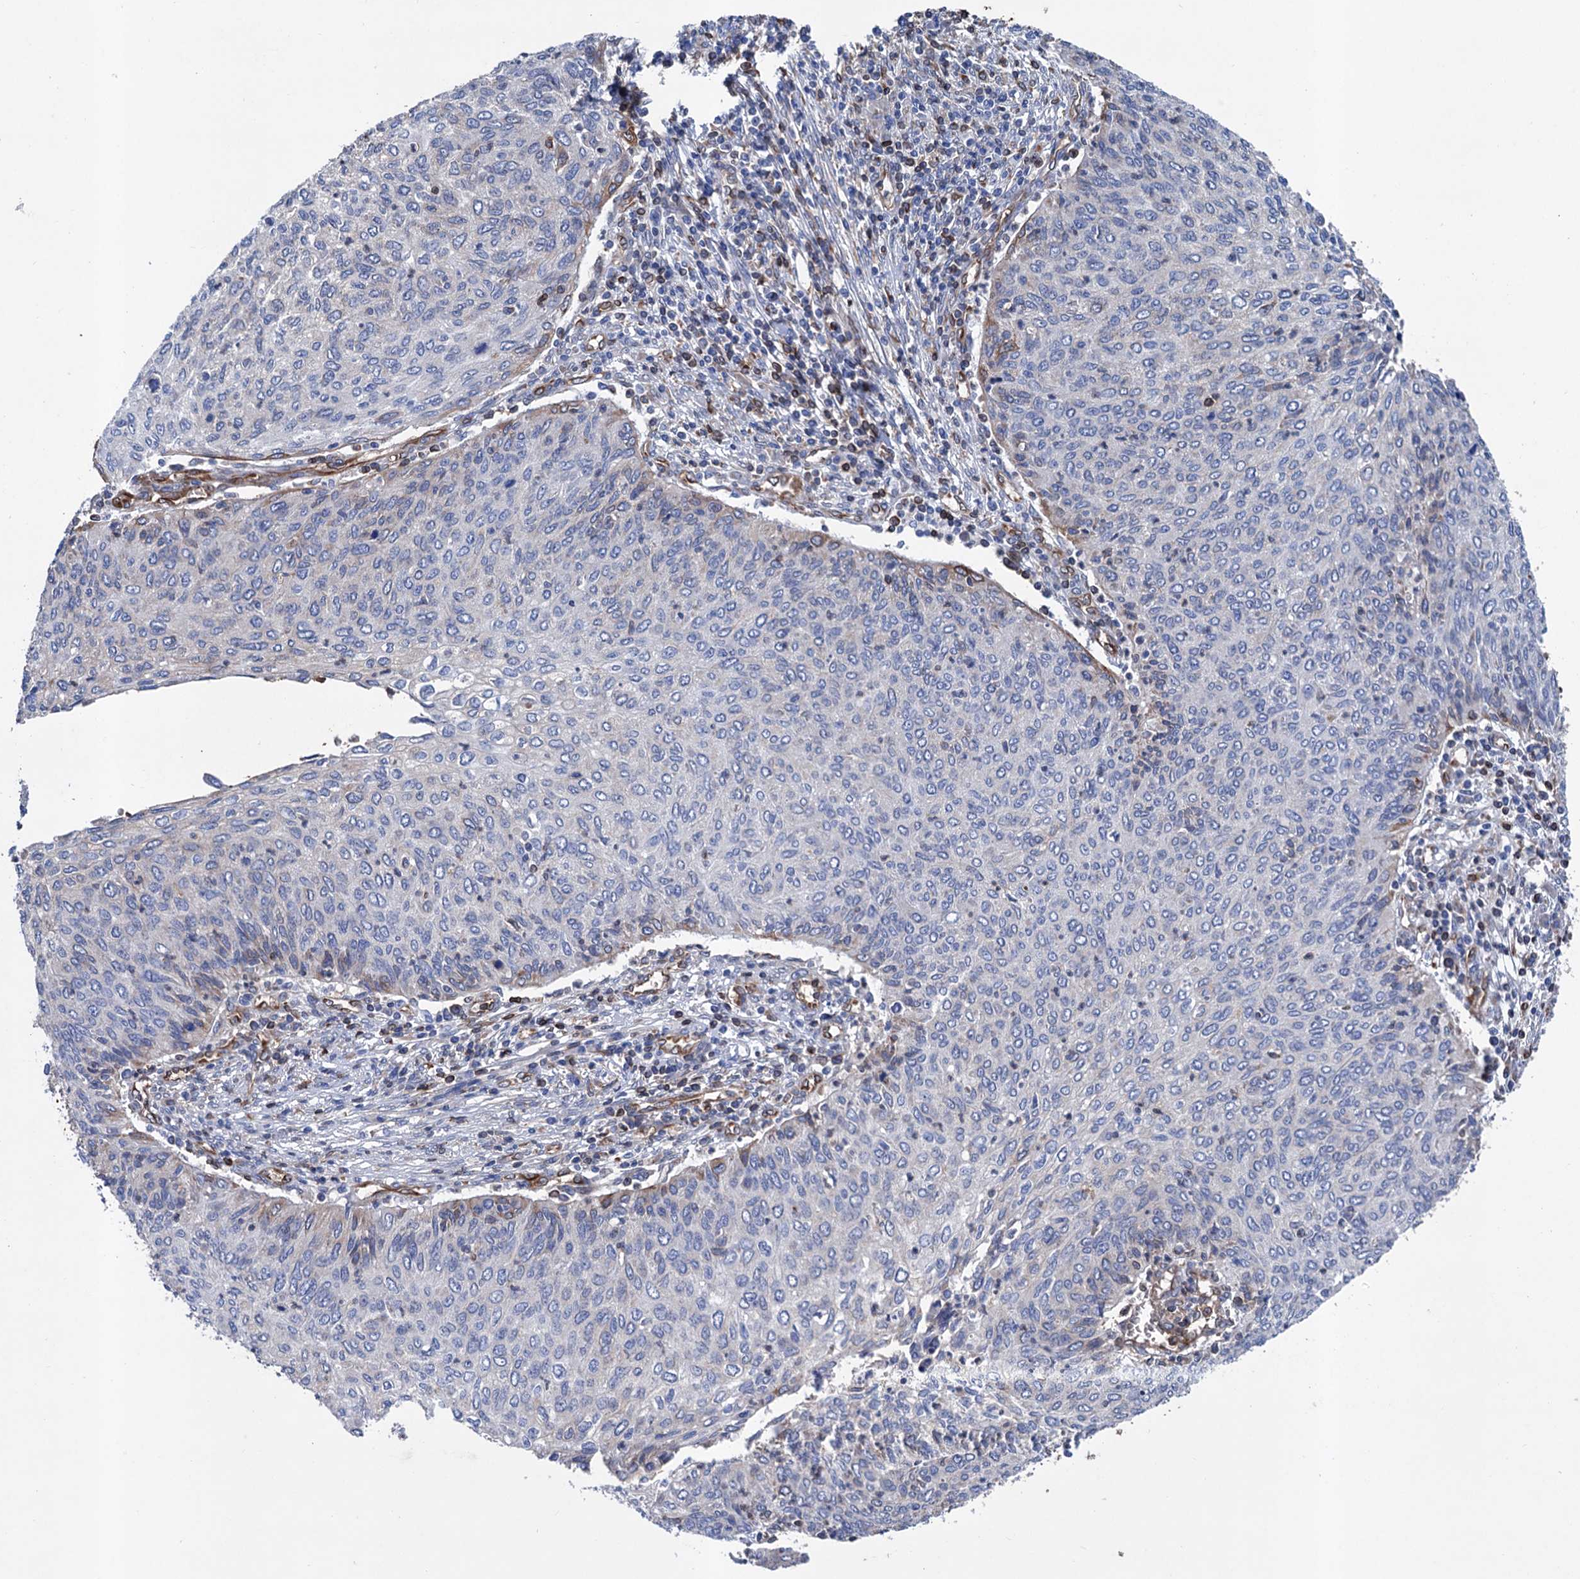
{"staining": {"intensity": "negative", "quantity": "none", "location": "none"}, "tissue": "cervical cancer", "cell_type": "Tumor cells", "image_type": "cancer", "snomed": [{"axis": "morphology", "description": "Squamous cell carcinoma, NOS"}, {"axis": "topography", "description": "Cervix"}], "caption": "DAB immunohistochemical staining of human cervical cancer (squamous cell carcinoma) exhibits no significant positivity in tumor cells. Nuclei are stained in blue.", "gene": "STING1", "patient": {"sex": "female", "age": 38}}